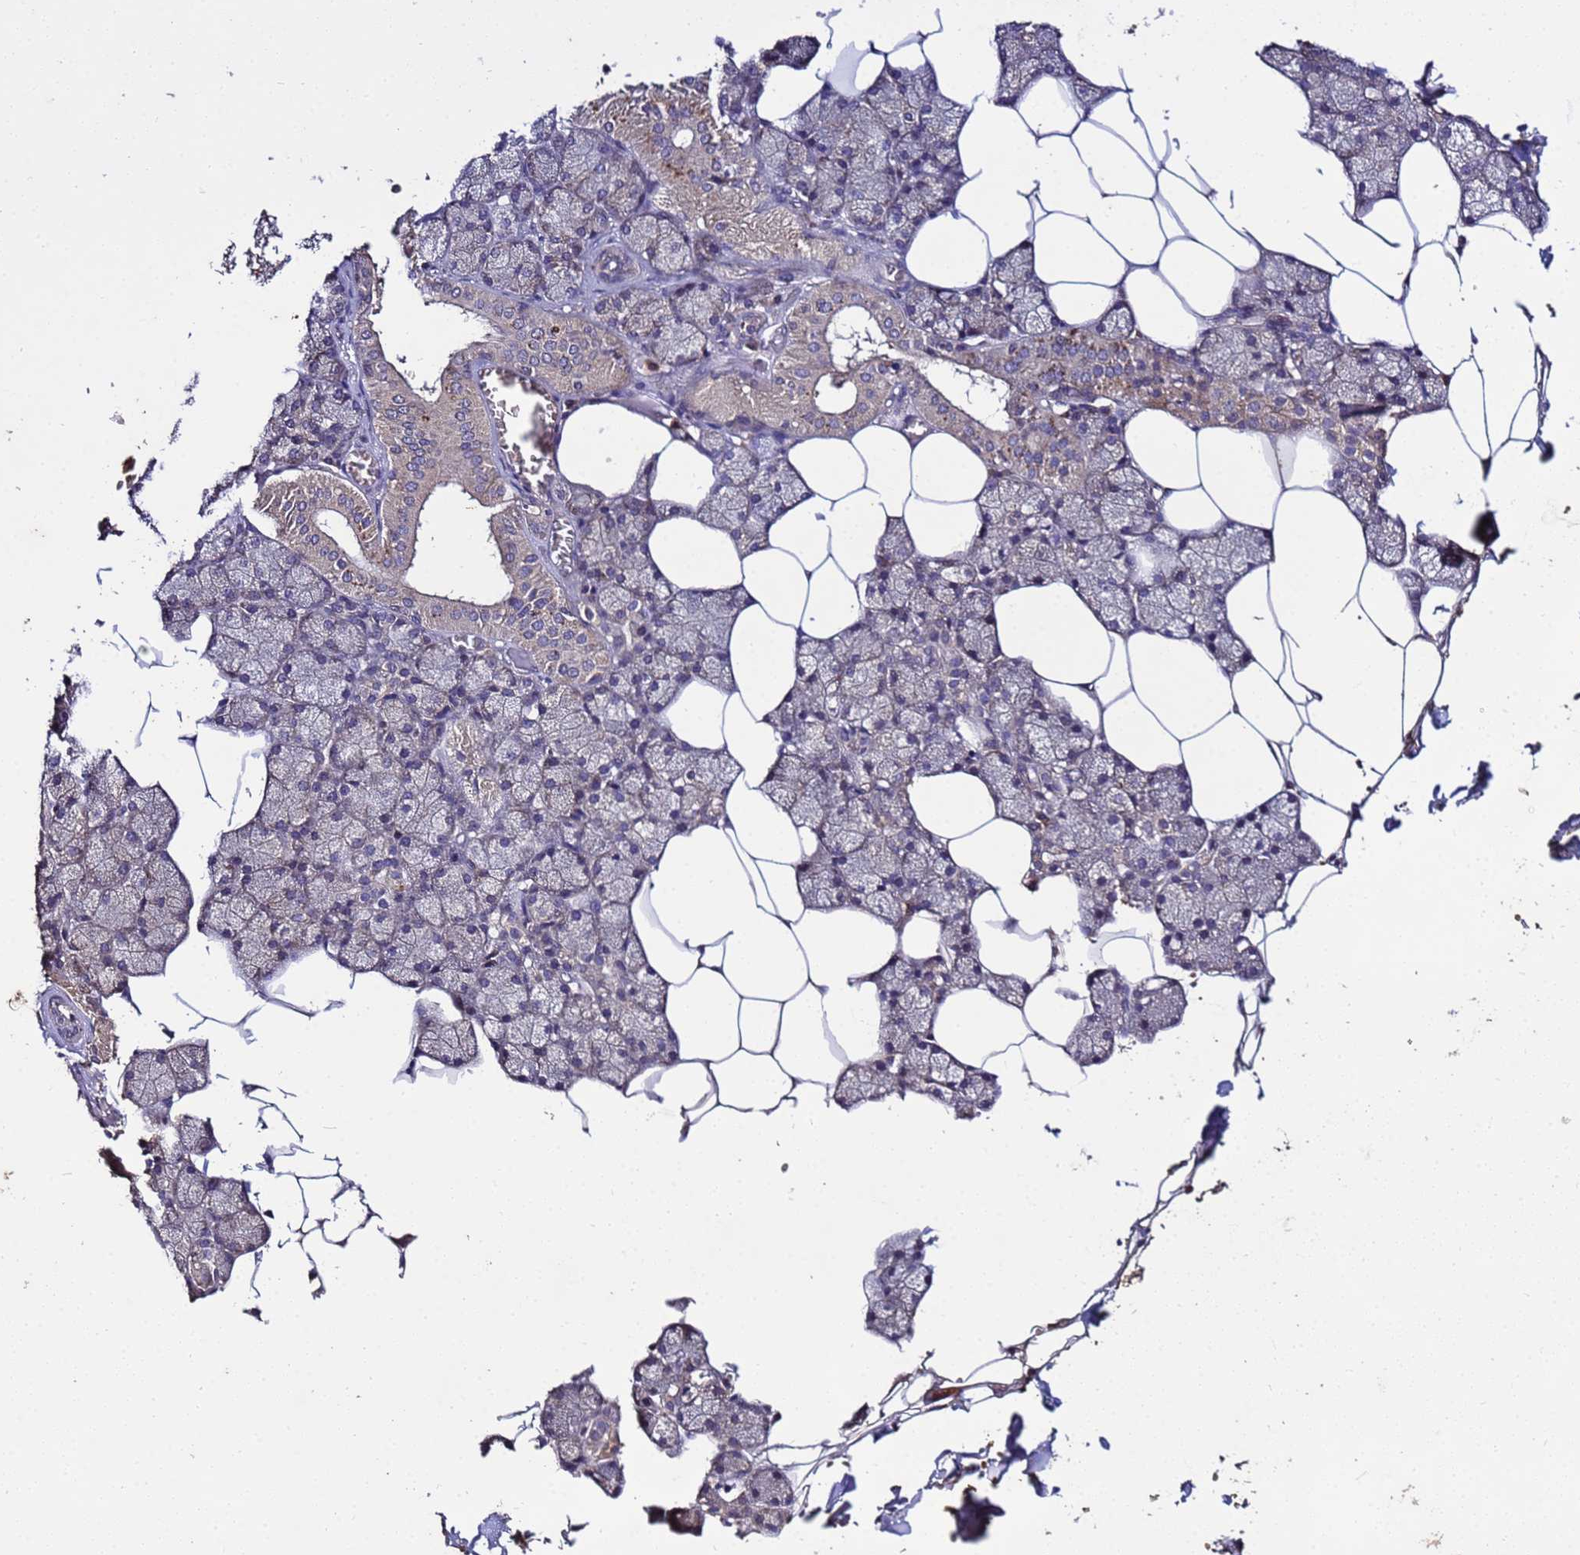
{"staining": {"intensity": "weak", "quantity": "25%-75%", "location": "cytoplasmic/membranous"}, "tissue": "salivary gland", "cell_type": "Glandular cells", "image_type": "normal", "snomed": [{"axis": "morphology", "description": "Normal tissue, NOS"}, {"axis": "topography", "description": "Salivary gland"}], "caption": "A low amount of weak cytoplasmic/membranous positivity is present in approximately 25%-75% of glandular cells in benign salivary gland.", "gene": "GSPT2", "patient": {"sex": "male", "age": 62}}